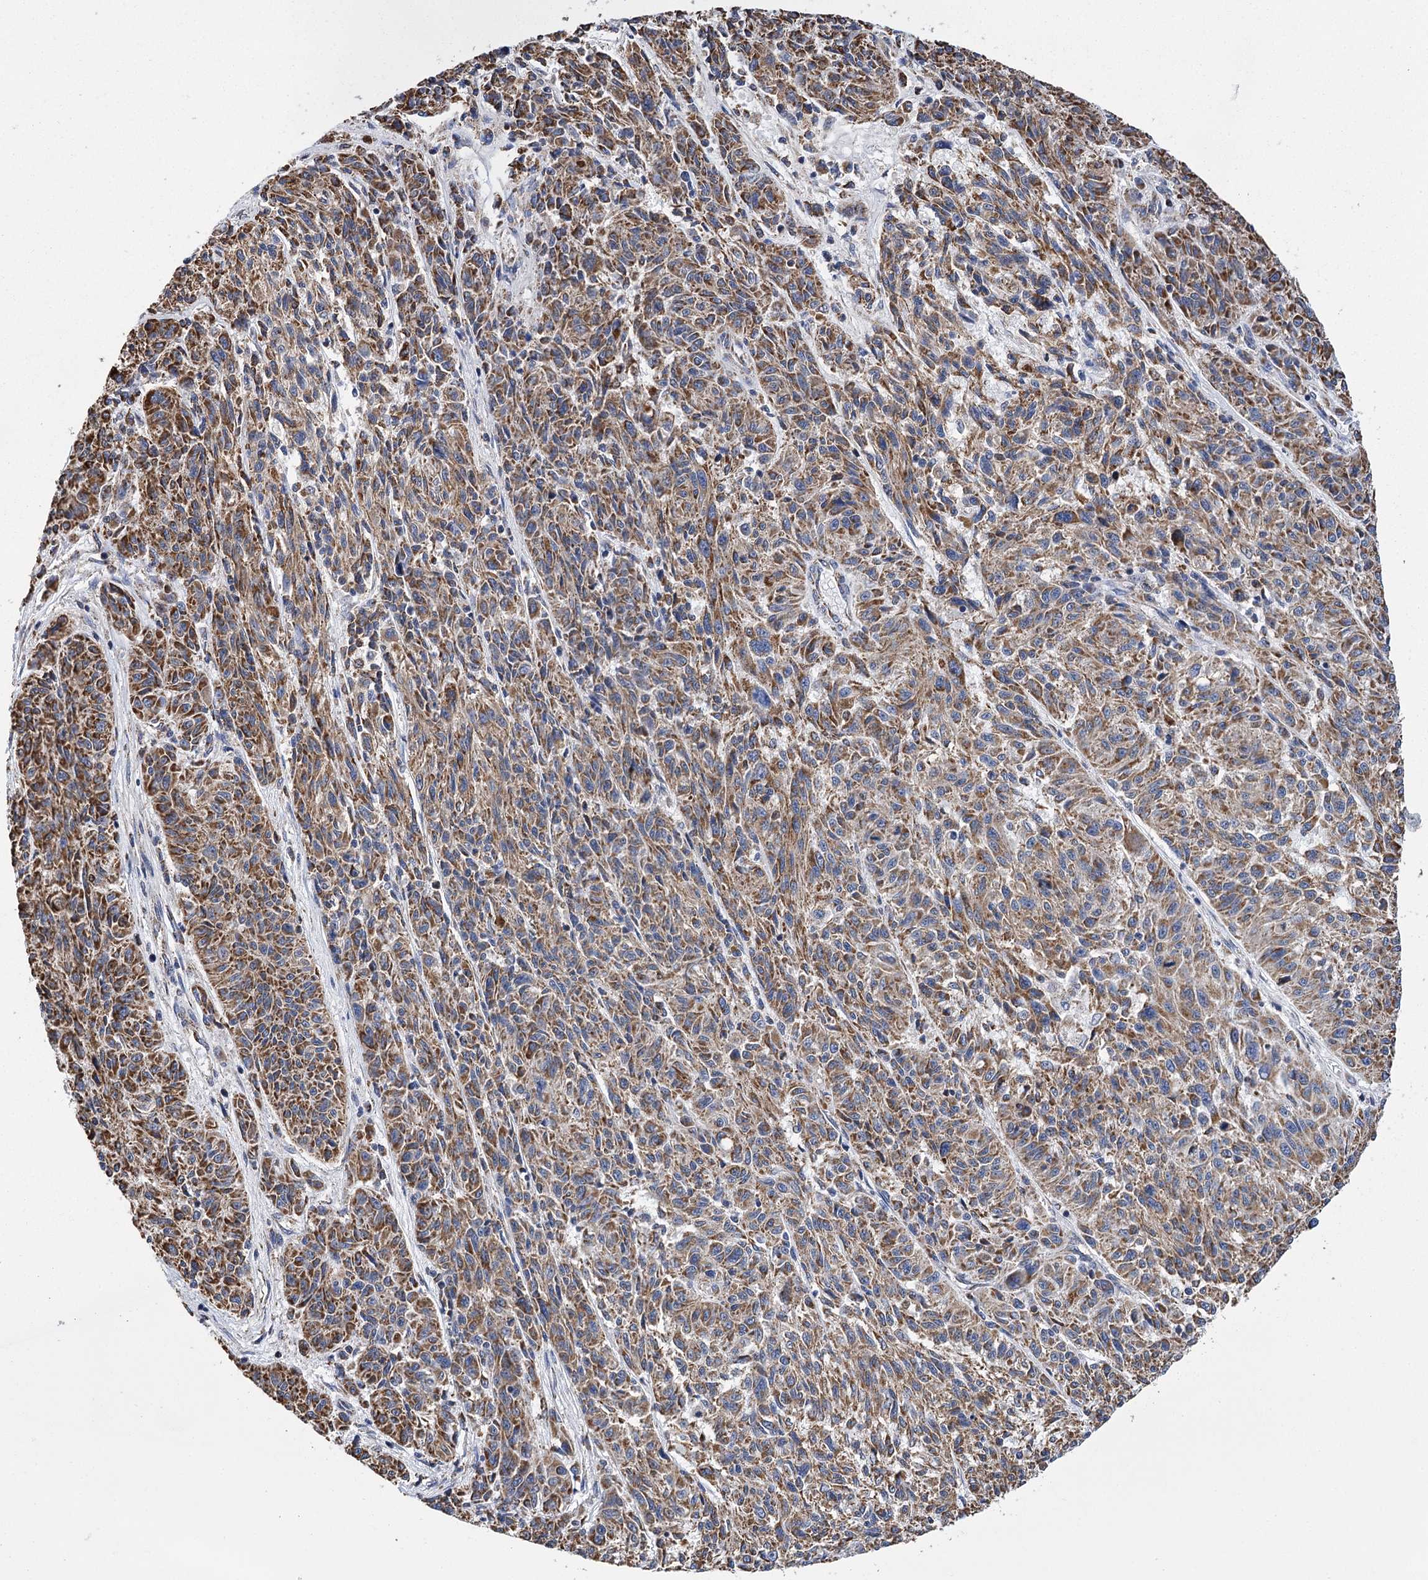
{"staining": {"intensity": "moderate", "quantity": ">75%", "location": "cytoplasmic/membranous"}, "tissue": "melanoma", "cell_type": "Tumor cells", "image_type": "cancer", "snomed": [{"axis": "morphology", "description": "Malignant melanoma, NOS"}, {"axis": "topography", "description": "Skin"}], "caption": "Human melanoma stained with a protein marker demonstrates moderate staining in tumor cells.", "gene": "CCDC73", "patient": {"sex": "male", "age": 53}}